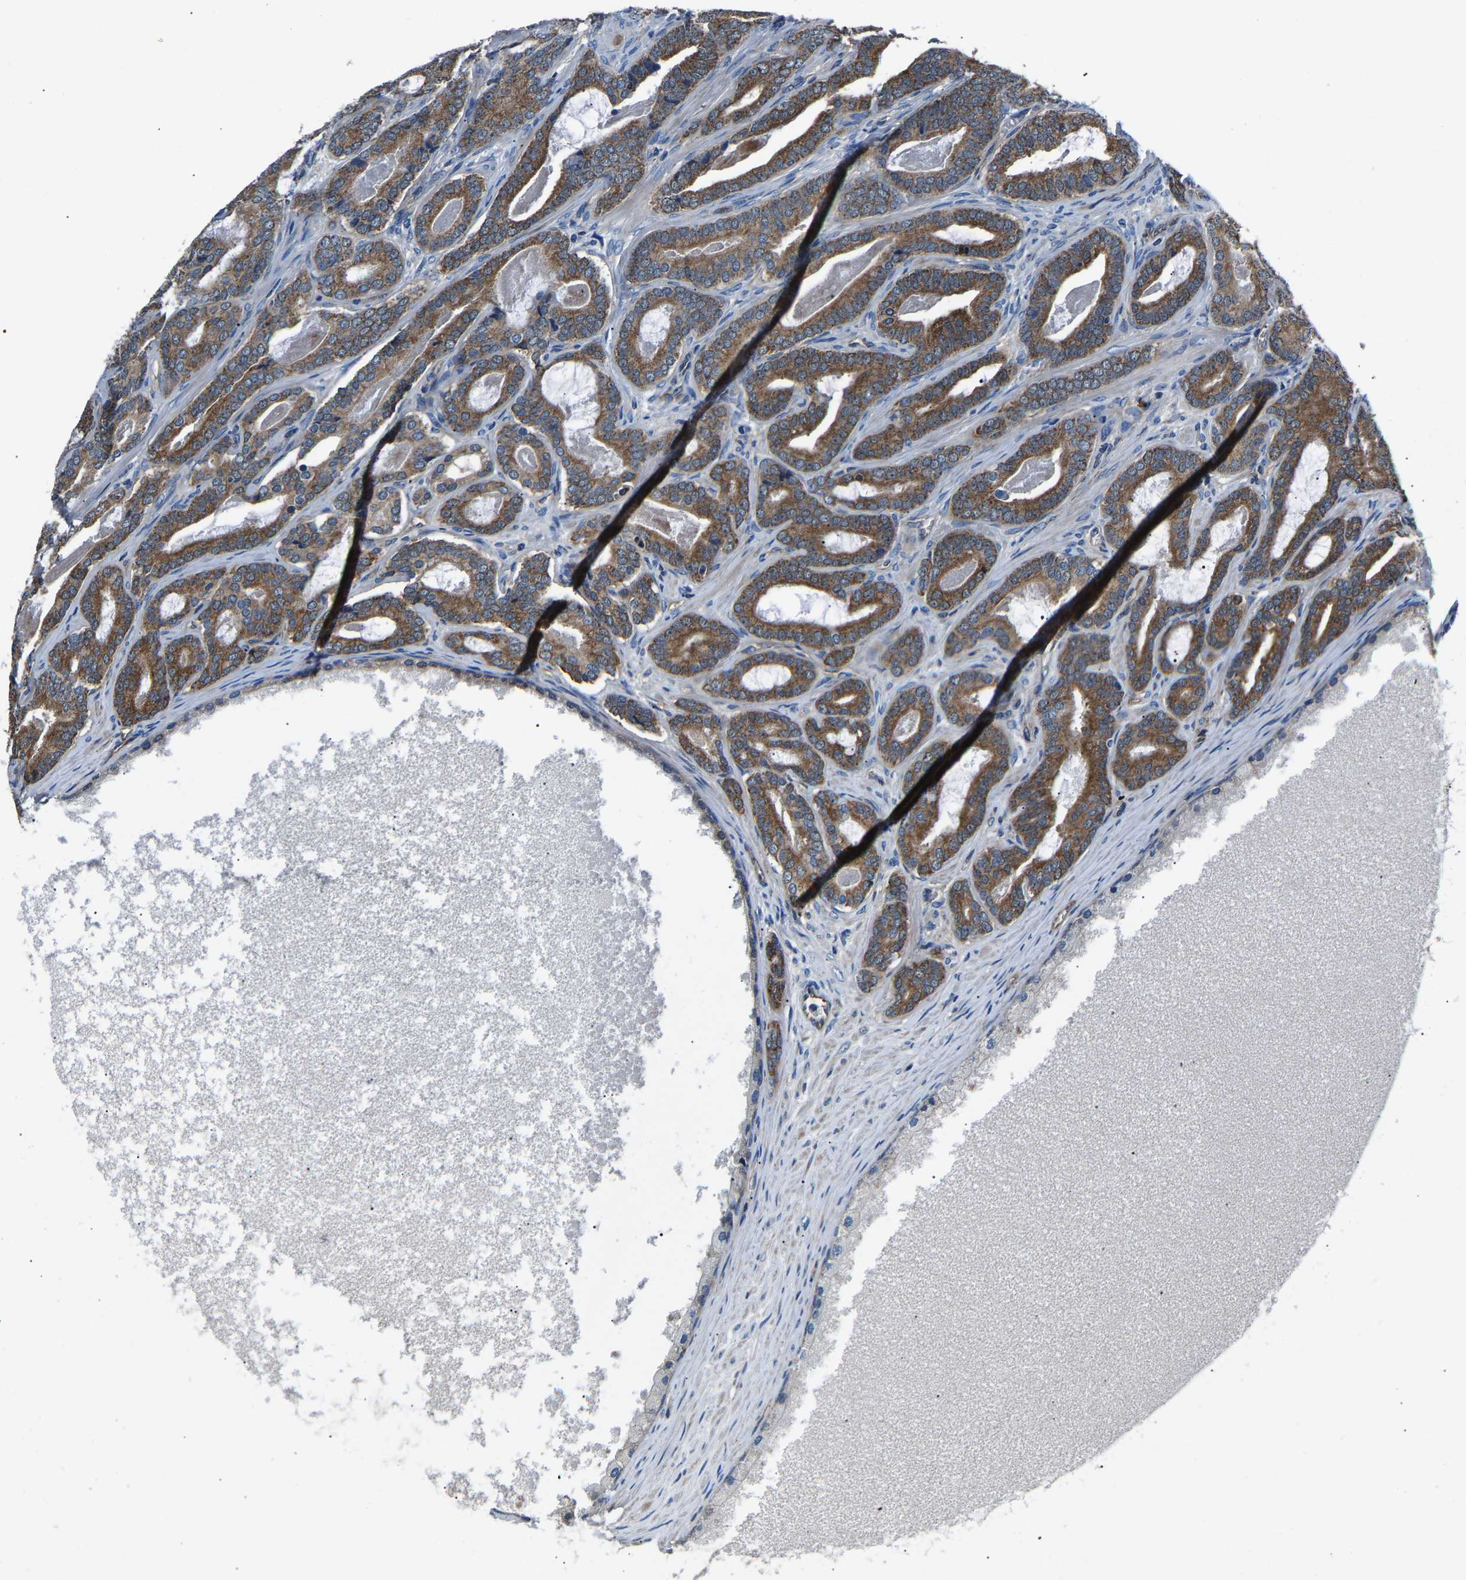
{"staining": {"intensity": "strong", "quantity": ">75%", "location": "cytoplasmic/membranous"}, "tissue": "prostate cancer", "cell_type": "Tumor cells", "image_type": "cancer", "snomed": [{"axis": "morphology", "description": "Adenocarcinoma, High grade"}, {"axis": "topography", "description": "Prostate"}], "caption": "Protein analysis of prostate adenocarcinoma (high-grade) tissue reveals strong cytoplasmic/membranous positivity in about >75% of tumor cells. Using DAB (3,3'-diaminobenzidine) (brown) and hematoxylin (blue) stains, captured at high magnification using brightfield microscopy.", "gene": "GGCT", "patient": {"sex": "male", "age": 60}}